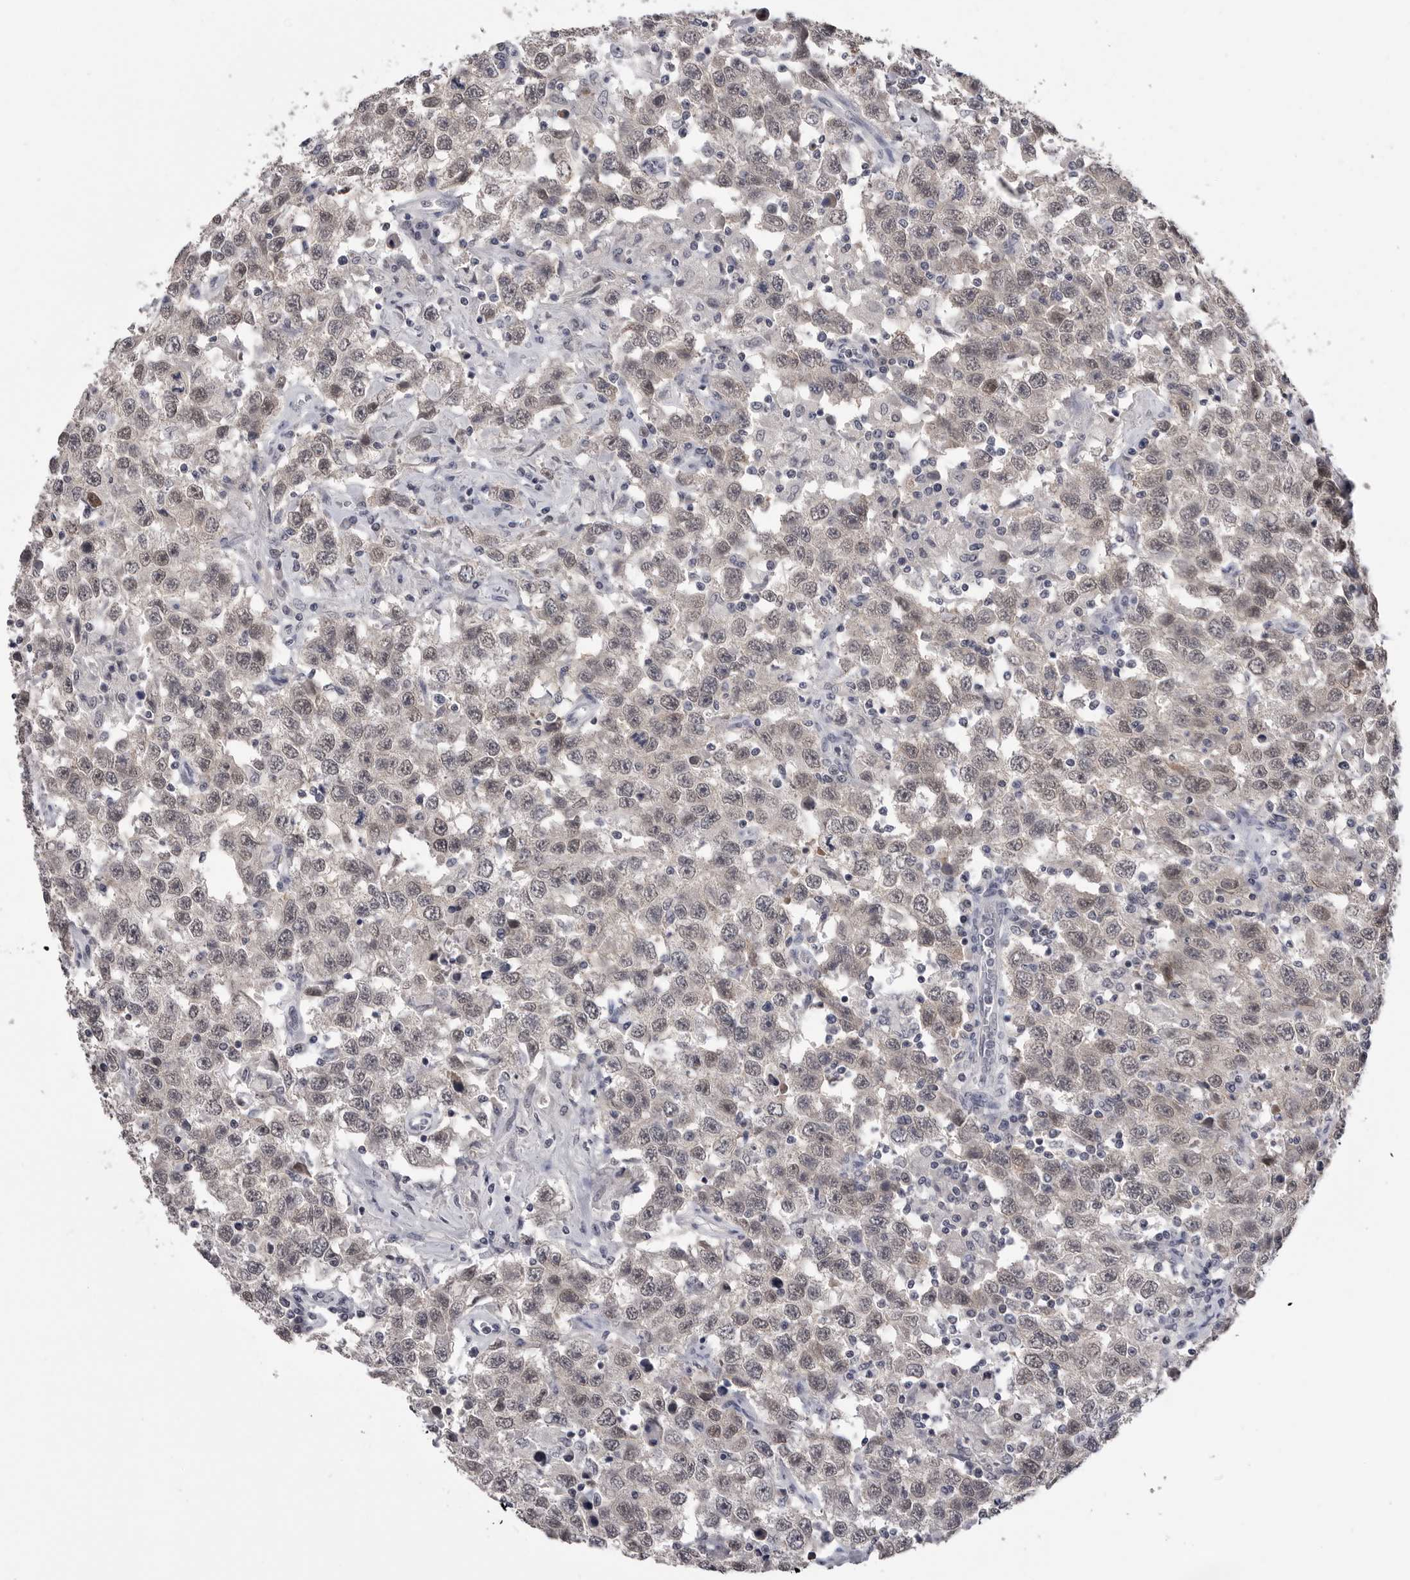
{"staining": {"intensity": "weak", "quantity": ">75%", "location": "nuclear"}, "tissue": "testis cancer", "cell_type": "Tumor cells", "image_type": "cancer", "snomed": [{"axis": "morphology", "description": "Seminoma, NOS"}, {"axis": "topography", "description": "Testis"}], "caption": "This histopathology image exhibits testis cancer (seminoma) stained with immunohistochemistry to label a protein in brown. The nuclear of tumor cells show weak positivity for the protein. Nuclei are counter-stained blue.", "gene": "DLG2", "patient": {"sex": "male", "age": 41}}